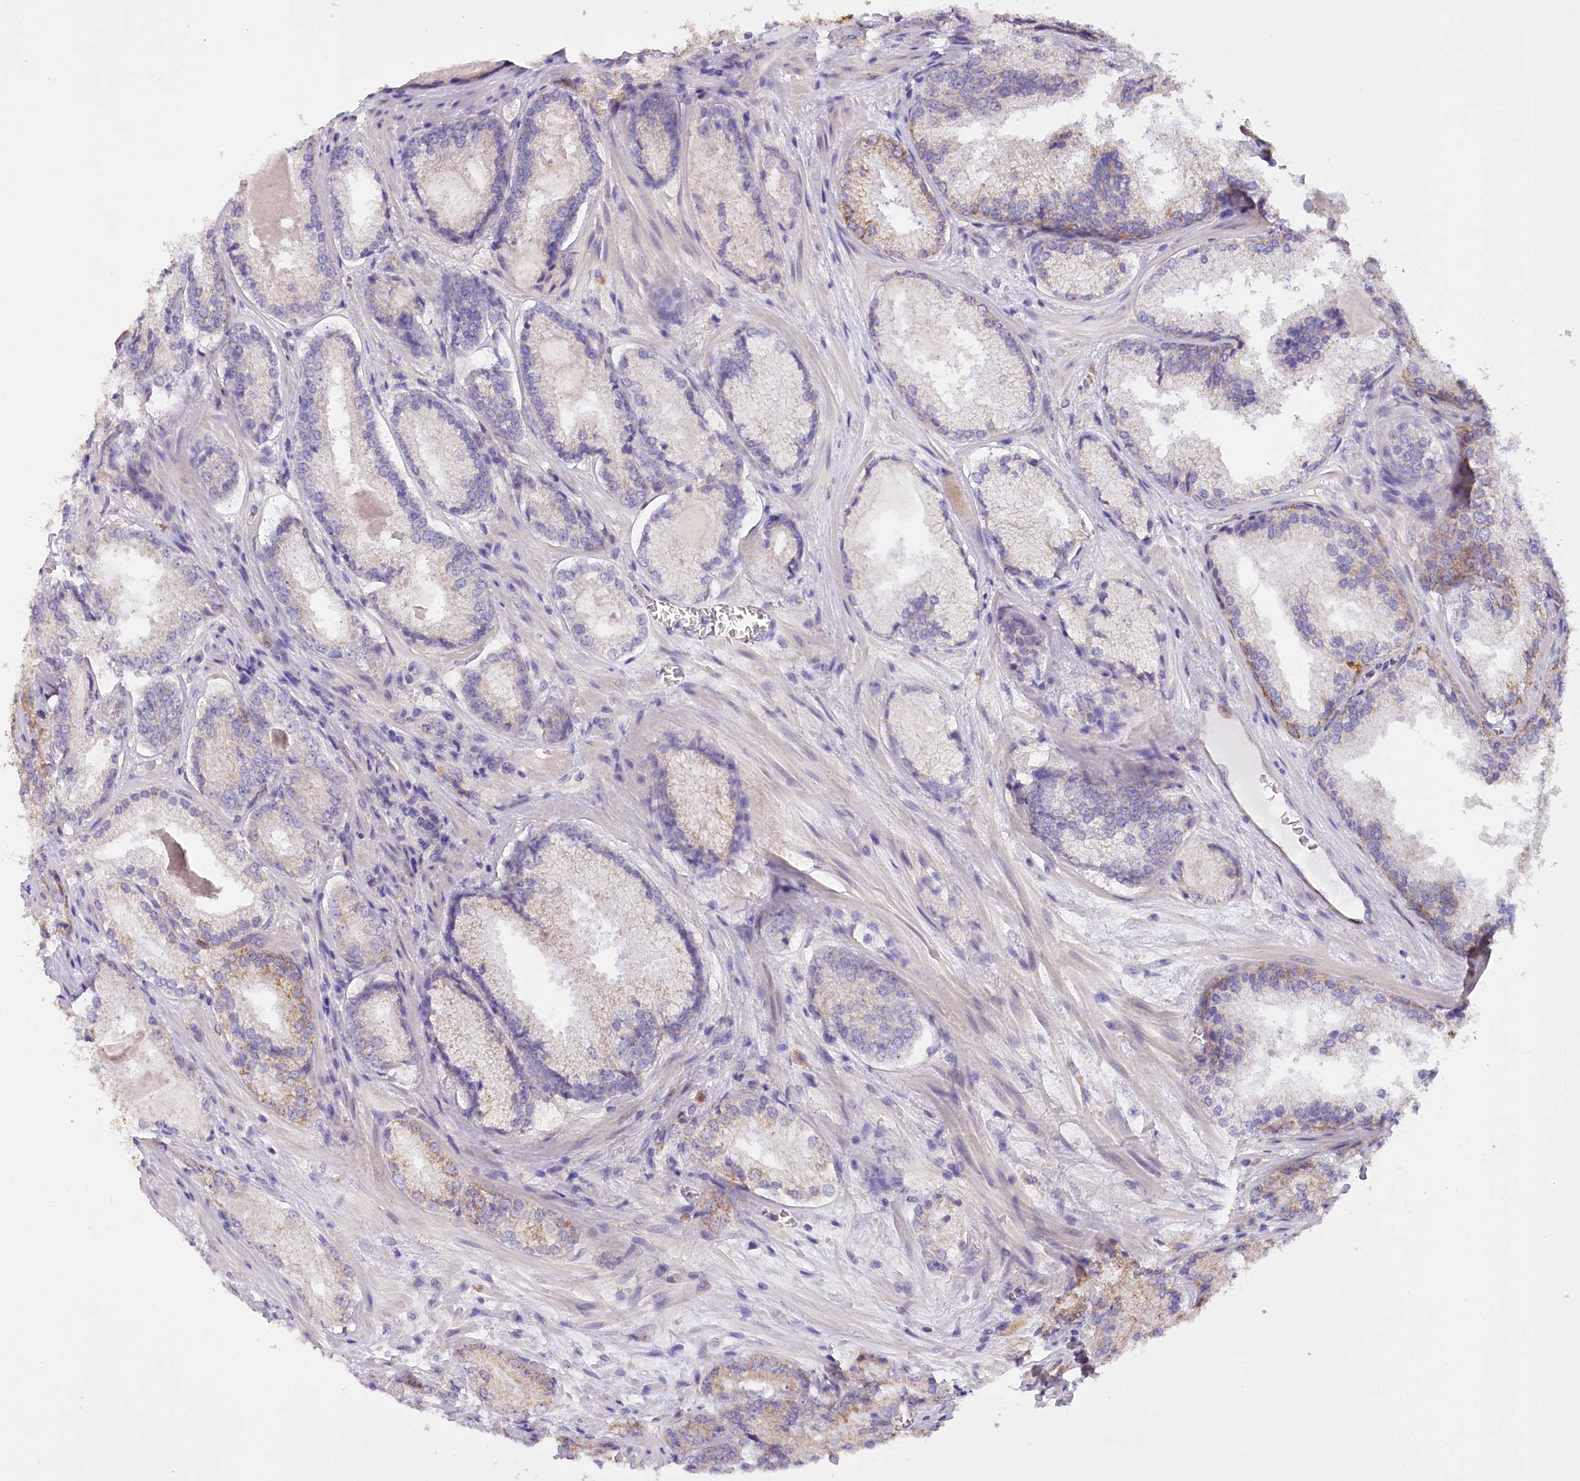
{"staining": {"intensity": "moderate", "quantity": "<25%", "location": "cytoplasmic/membranous"}, "tissue": "prostate cancer", "cell_type": "Tumor cells", "image_type": "cancer", "snomed": [{"axis": "morphology", "description": "Adenocarcinoma, Low grade"}, {"axis": "topography", "description": "Prostate"}], "caption": "A photomicrograph of human prostate low-grade adenocarcinoma stained for a protein exhibits moderate cytoplasmic/membranous brown staining in tumor cells.", "gene": "DCUN1D1", "patient": {"sex": "male", "age": 74}}